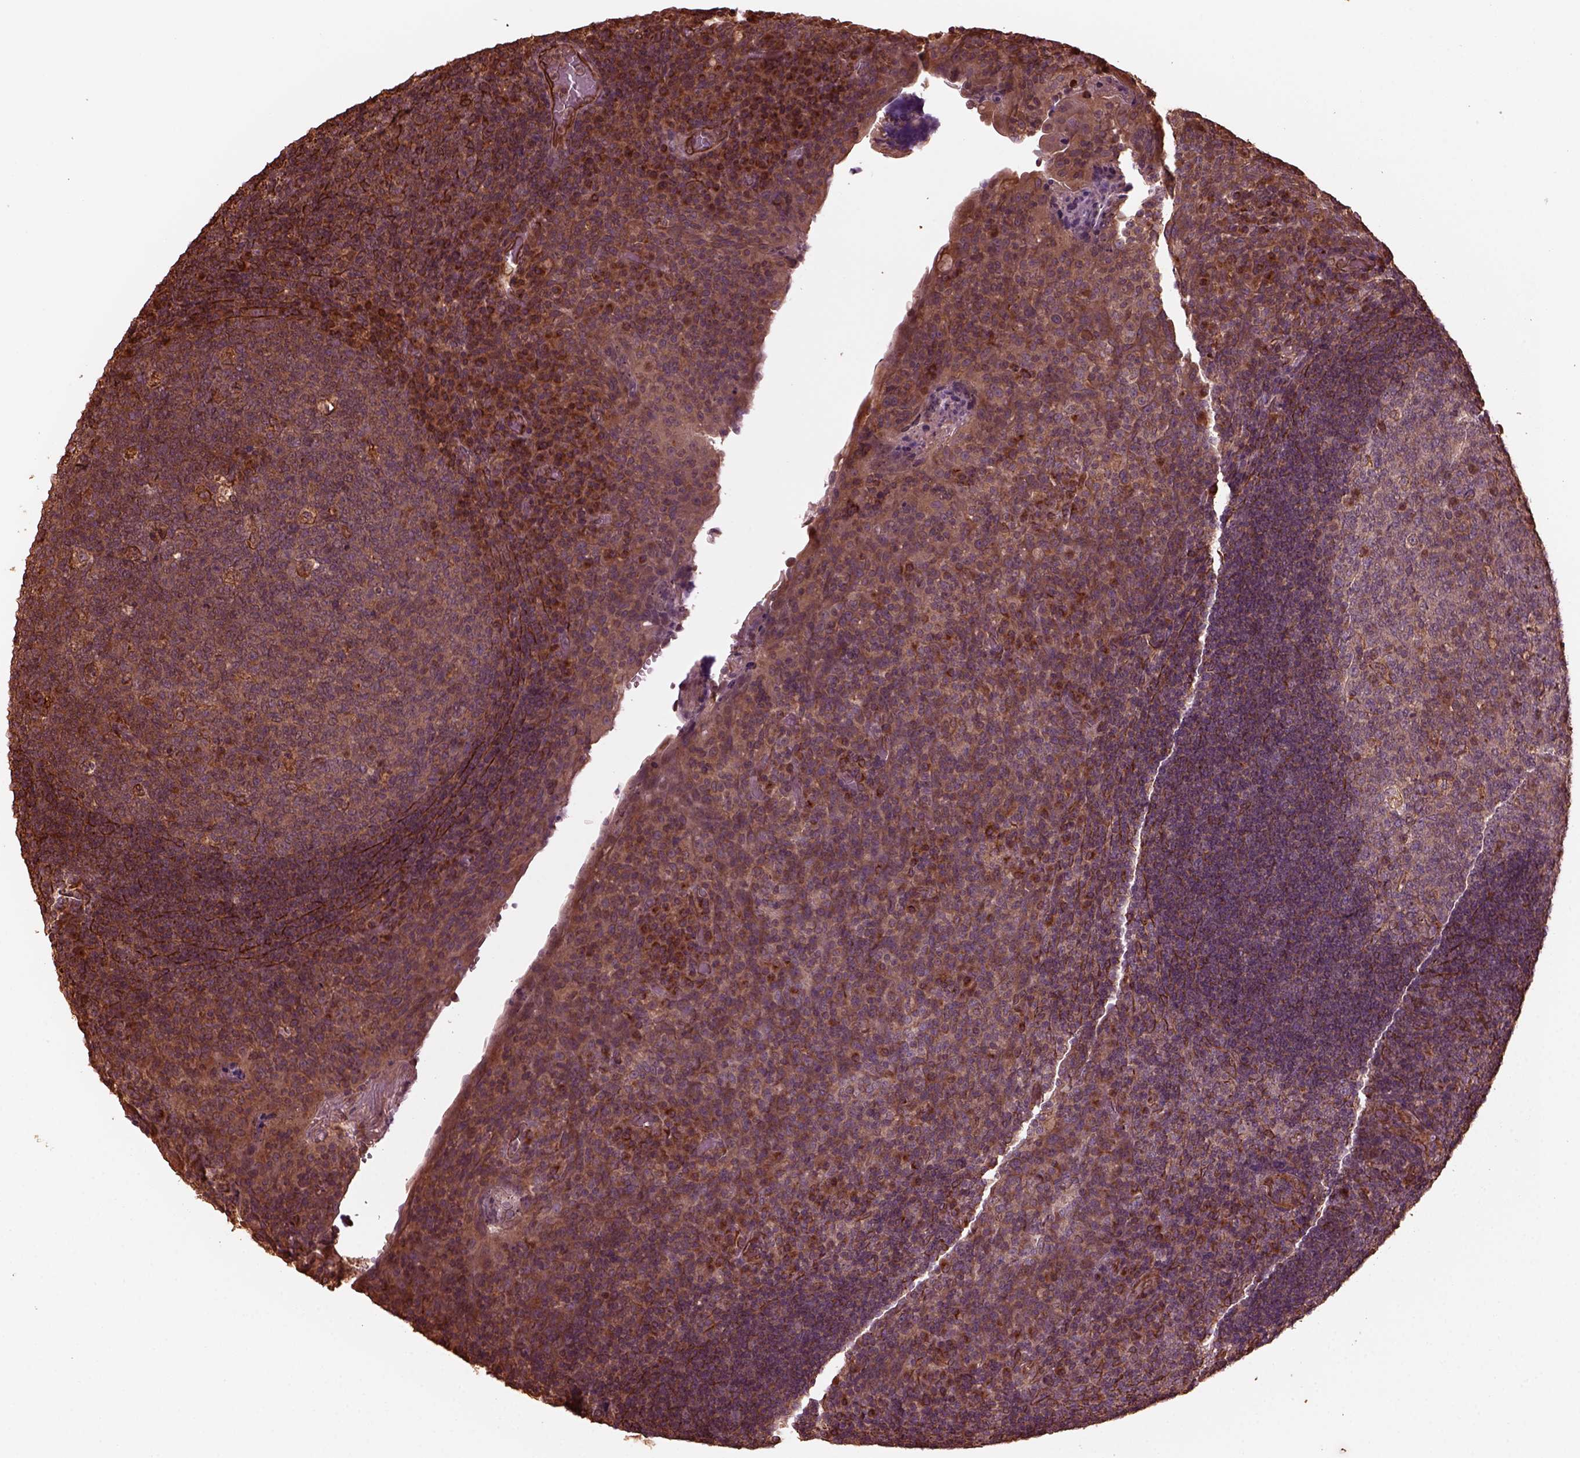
{"staining": {"intensity": "moderate", "quantity": "<25%", "location": "cytoplasmic/membranous"}, "tissue": "tonsil", "cell_type": "Germinal center cells", "image_type": "normal", "snomed": [{"axis": "morphology", "description": "Normal tissue, NOS"}, {"axis": "topography", "description": "Tonsil"}], "caption": "Immunohistochemistry of normal human tonsil demonstrates low levels of moderate cytoplasmic/membranous expression in about <25% of germinal center cells. (DAB = brown stain, brightfield microscopy at high magnification).", "gene": "GTPBP1", "patient": {"sex": "male", "age": 17}}